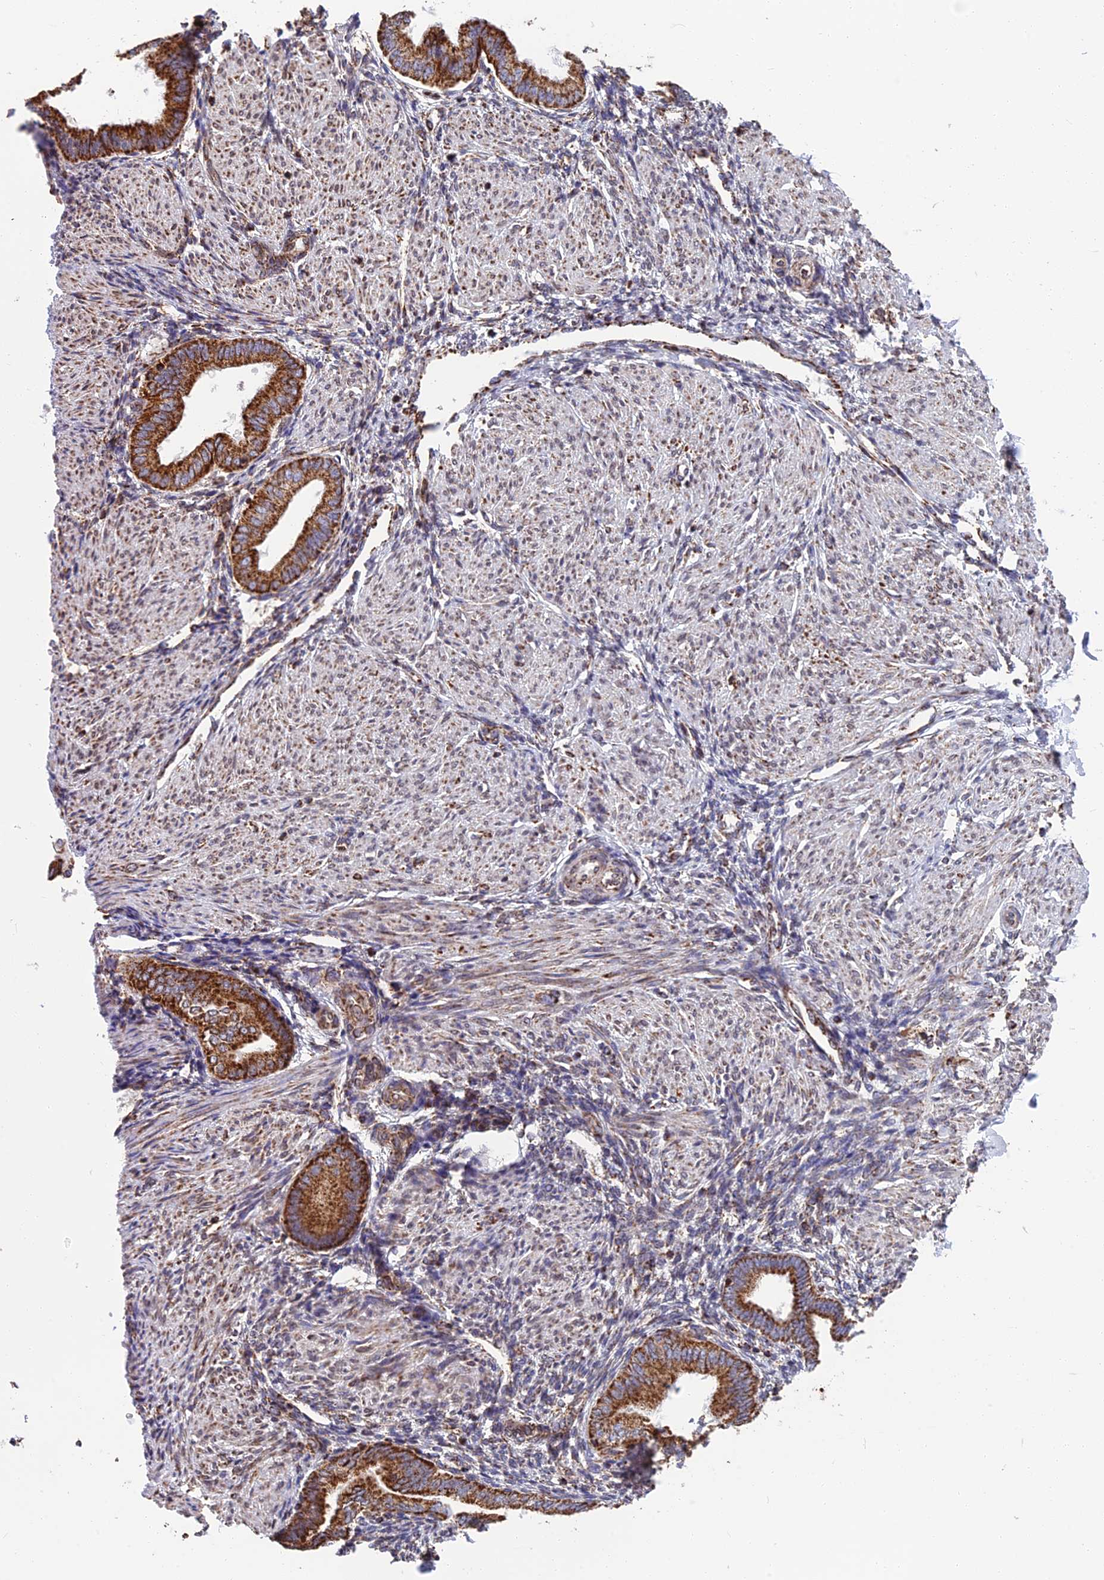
{"staining": {"intensity": "moderate", "quantity": "<25%", "location": "cytoplasmic/membranous"}, "tissue": "endometrium", "cell_type": "Cells in endometrial stroma", "image_type": "normal", "snomed": [{"axis": "morphology", "description": "Normal tissue, NOS"}, {"axis": "topography", "description": "Endometrium"}], "caption": "Endometrium stained with a brown dye displays moderate cytoplasmic/membranous positive positivity in approximately <25% of cells in endometrial stroma.", "gene": "CS", "patient": {"sex": "female", "age": 53}}